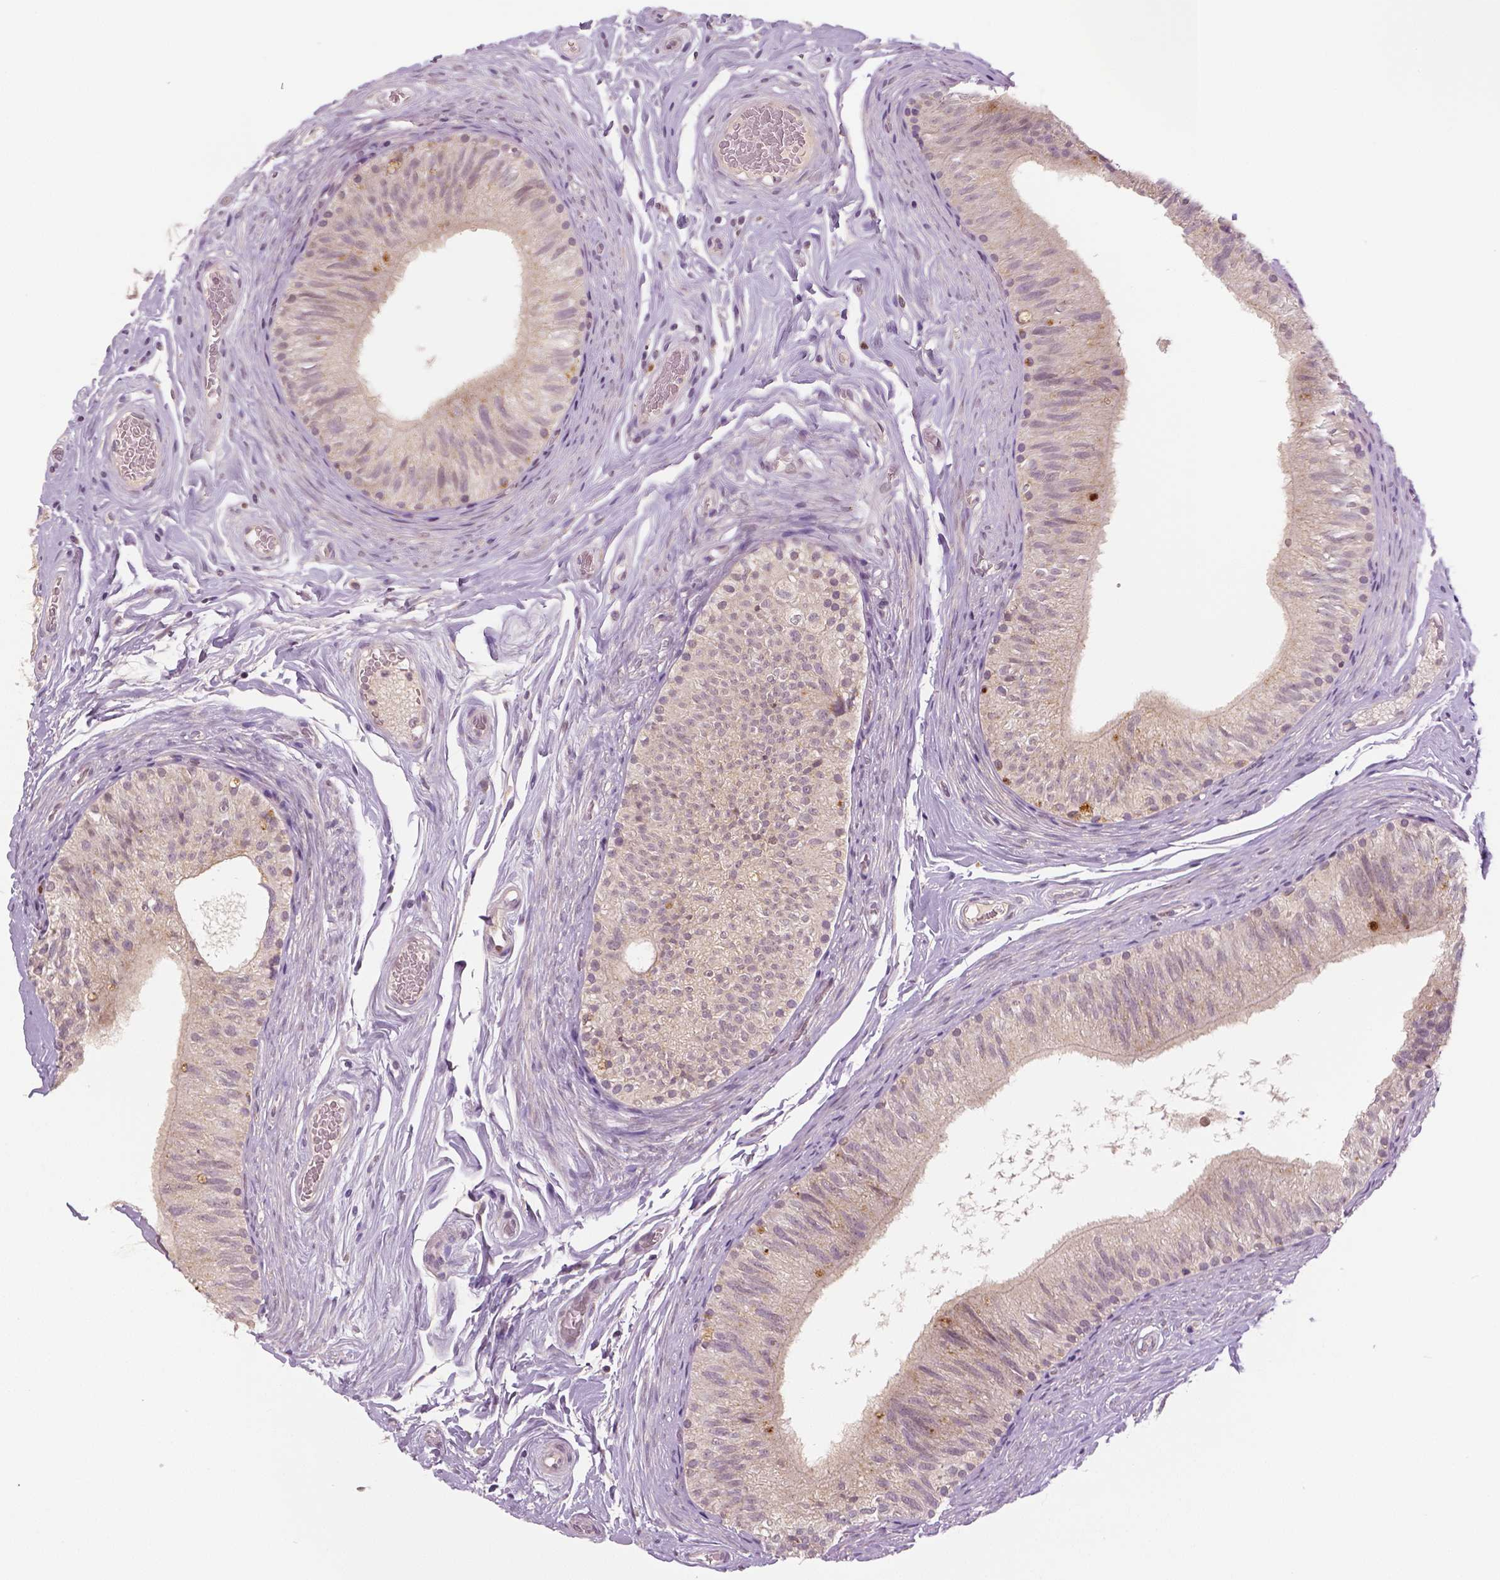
{"staining": {"intensity": "weak", "quantity": "<25%", "location": "cytoplasmic/membranous"}, "tissue": "epididymis", "cell_type": "Glandular cells", "image_type": "normal", "snomed": [{"axis": "morphology", "description": "Normal tissue, NOS"}, {"axis": "topography", "description": "Epididymis, spermatic cord, NOS"}, {"axis": "topography", "description": "Epididymis"}], "caption": "IHC photomicrograph of normal epididymis: human epididymis stained with DAB (3,3'-diaminobenzidine) demonstrates no significant protein positivity in glandular cells. (DAB IHC visualized using brightfield microscopy, high magnification).", "gene": "MKI67", "patient": {"sex": "male", "age": 31}}